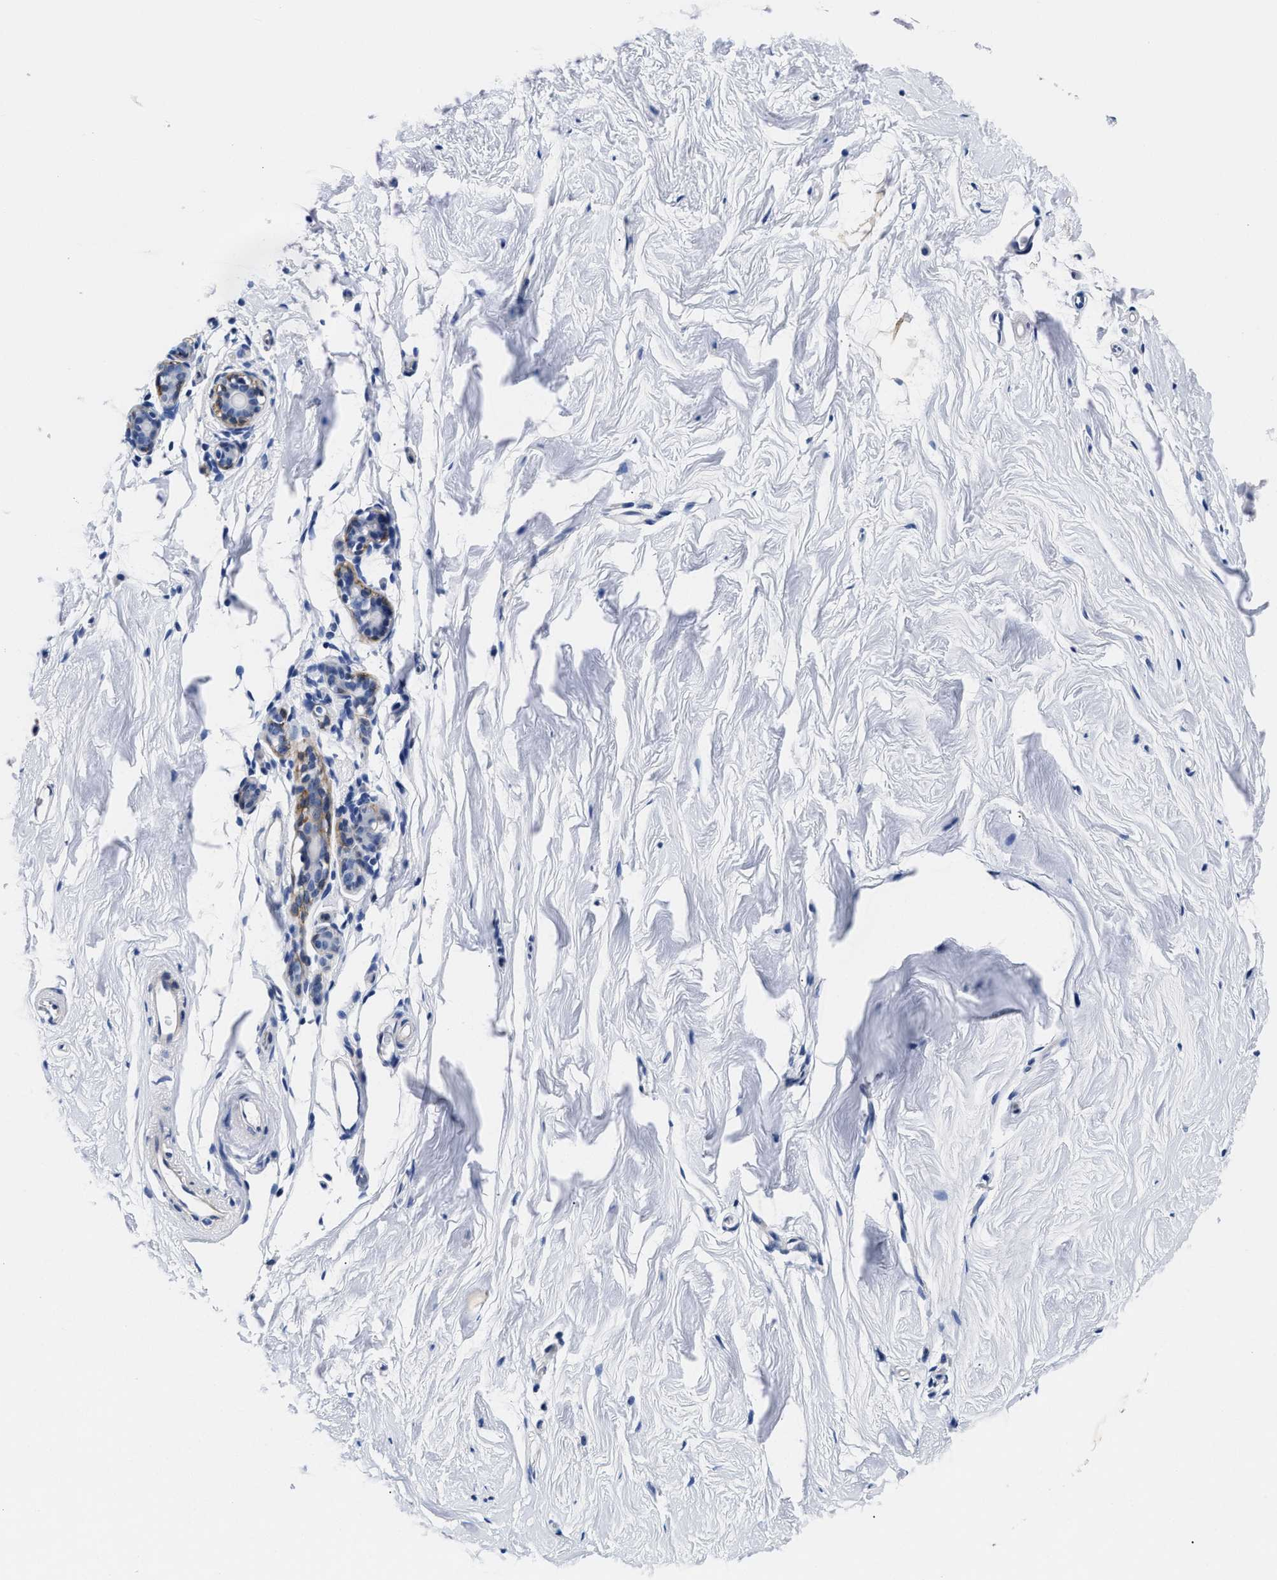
{"staining": {"intensity": "negative", "quantity": "none", "location": "none"}, "tissue": "breast", "cell_type": "Adipocytes", "image_type": "normal", "snomed": [{"axis": "morphology", "description": "Normal tissue, NOS"}, {"axis": "topography", "description": "Breast"}], "caption": "DAB immunohistochemical staining of benign human breast displays no significant positivity in adipocytes. Brightfield microscopy of immunohistochemistry stained with DAB (brown) and hematoxylin (blue), captured at high magnification.", "gene": "TRIM29", "patient": {"sex": "female", "age": 62}}